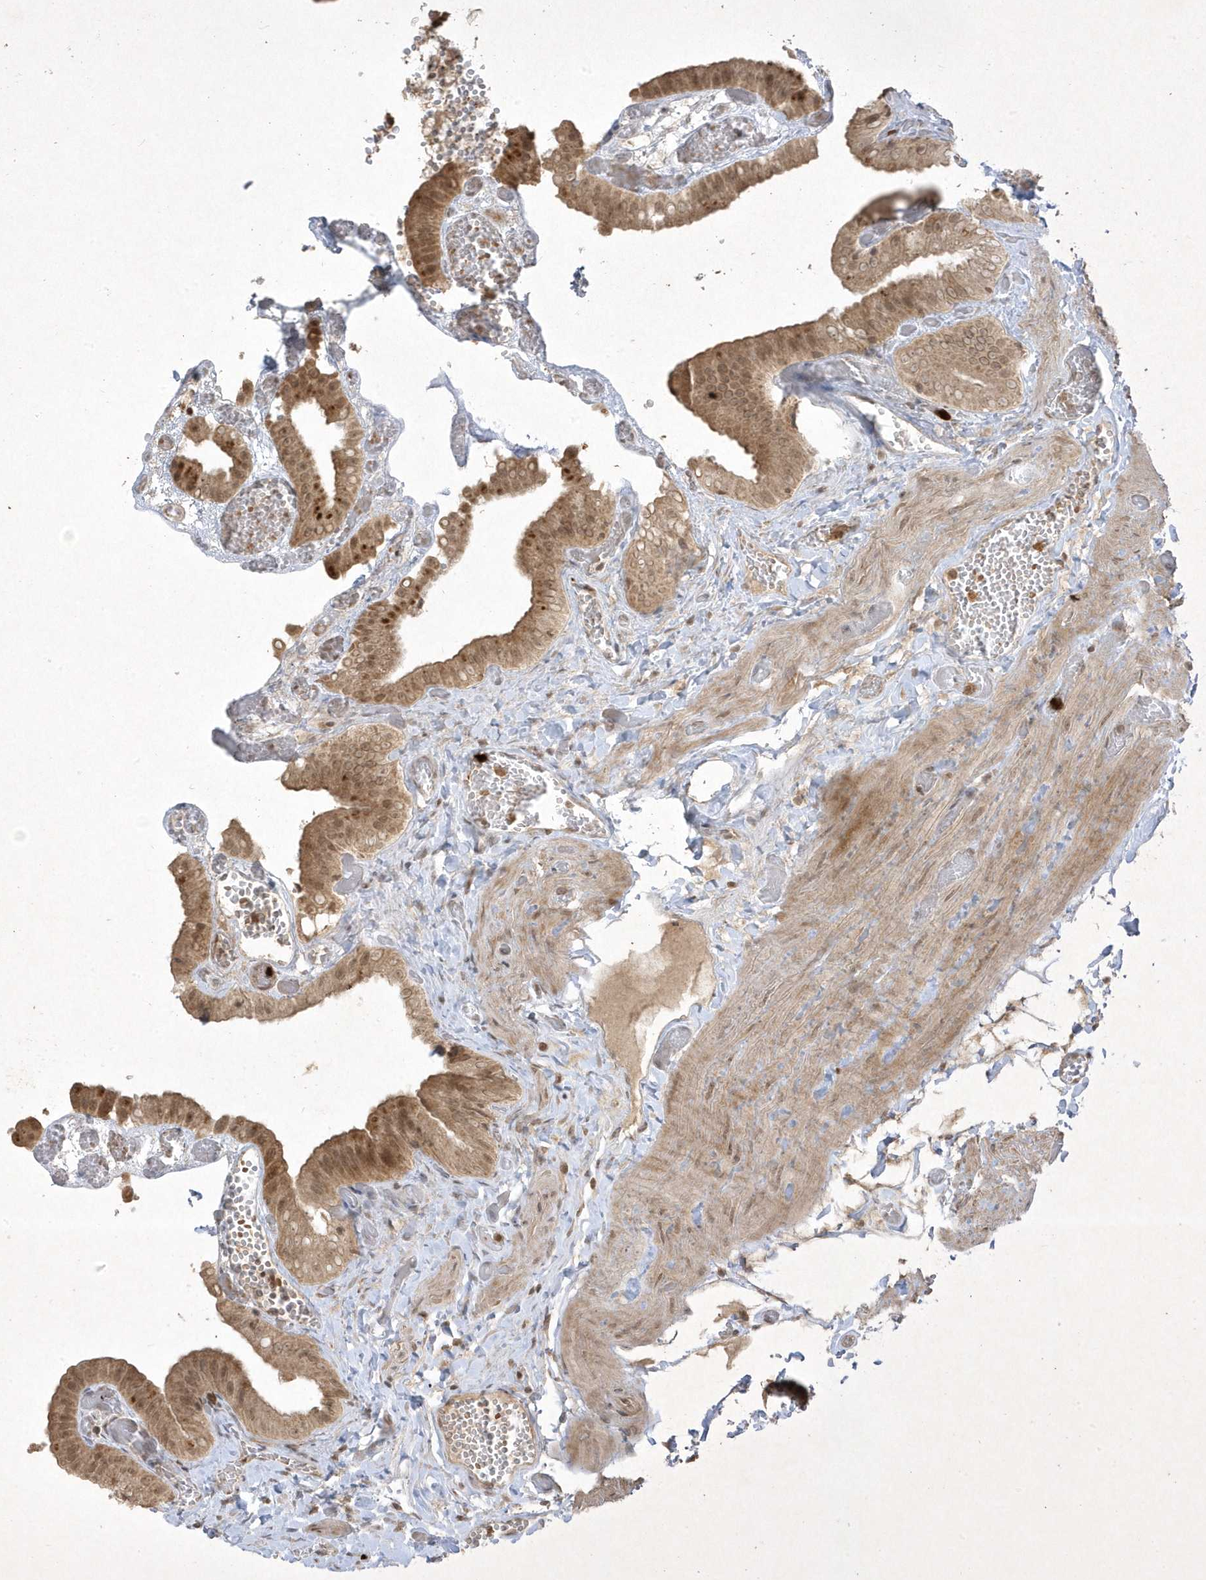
{"staining": {"intensity": "moderate", "quantity": ">75%", "location": "cytoplasmic/membranous,nuclear"}, "tissue": "gallbladder", "cell_type": "Glandular cells", "image_type": "normal", "snomed": [{"axis": "morphology", "description": "Normal tissue, NOS"}, {"axis": "topography", "description": "Gallbladder"}], "caption": "Gallbladder stained with DAB (3,3'-diaminobenzidine) IHC exhibits medium levels of moderate cytoplasmic/membranous,nuclear staining in about >75% of glandular cells.", "gene": "ZNF213", "patient": {"sex": "female", "age": 64}}